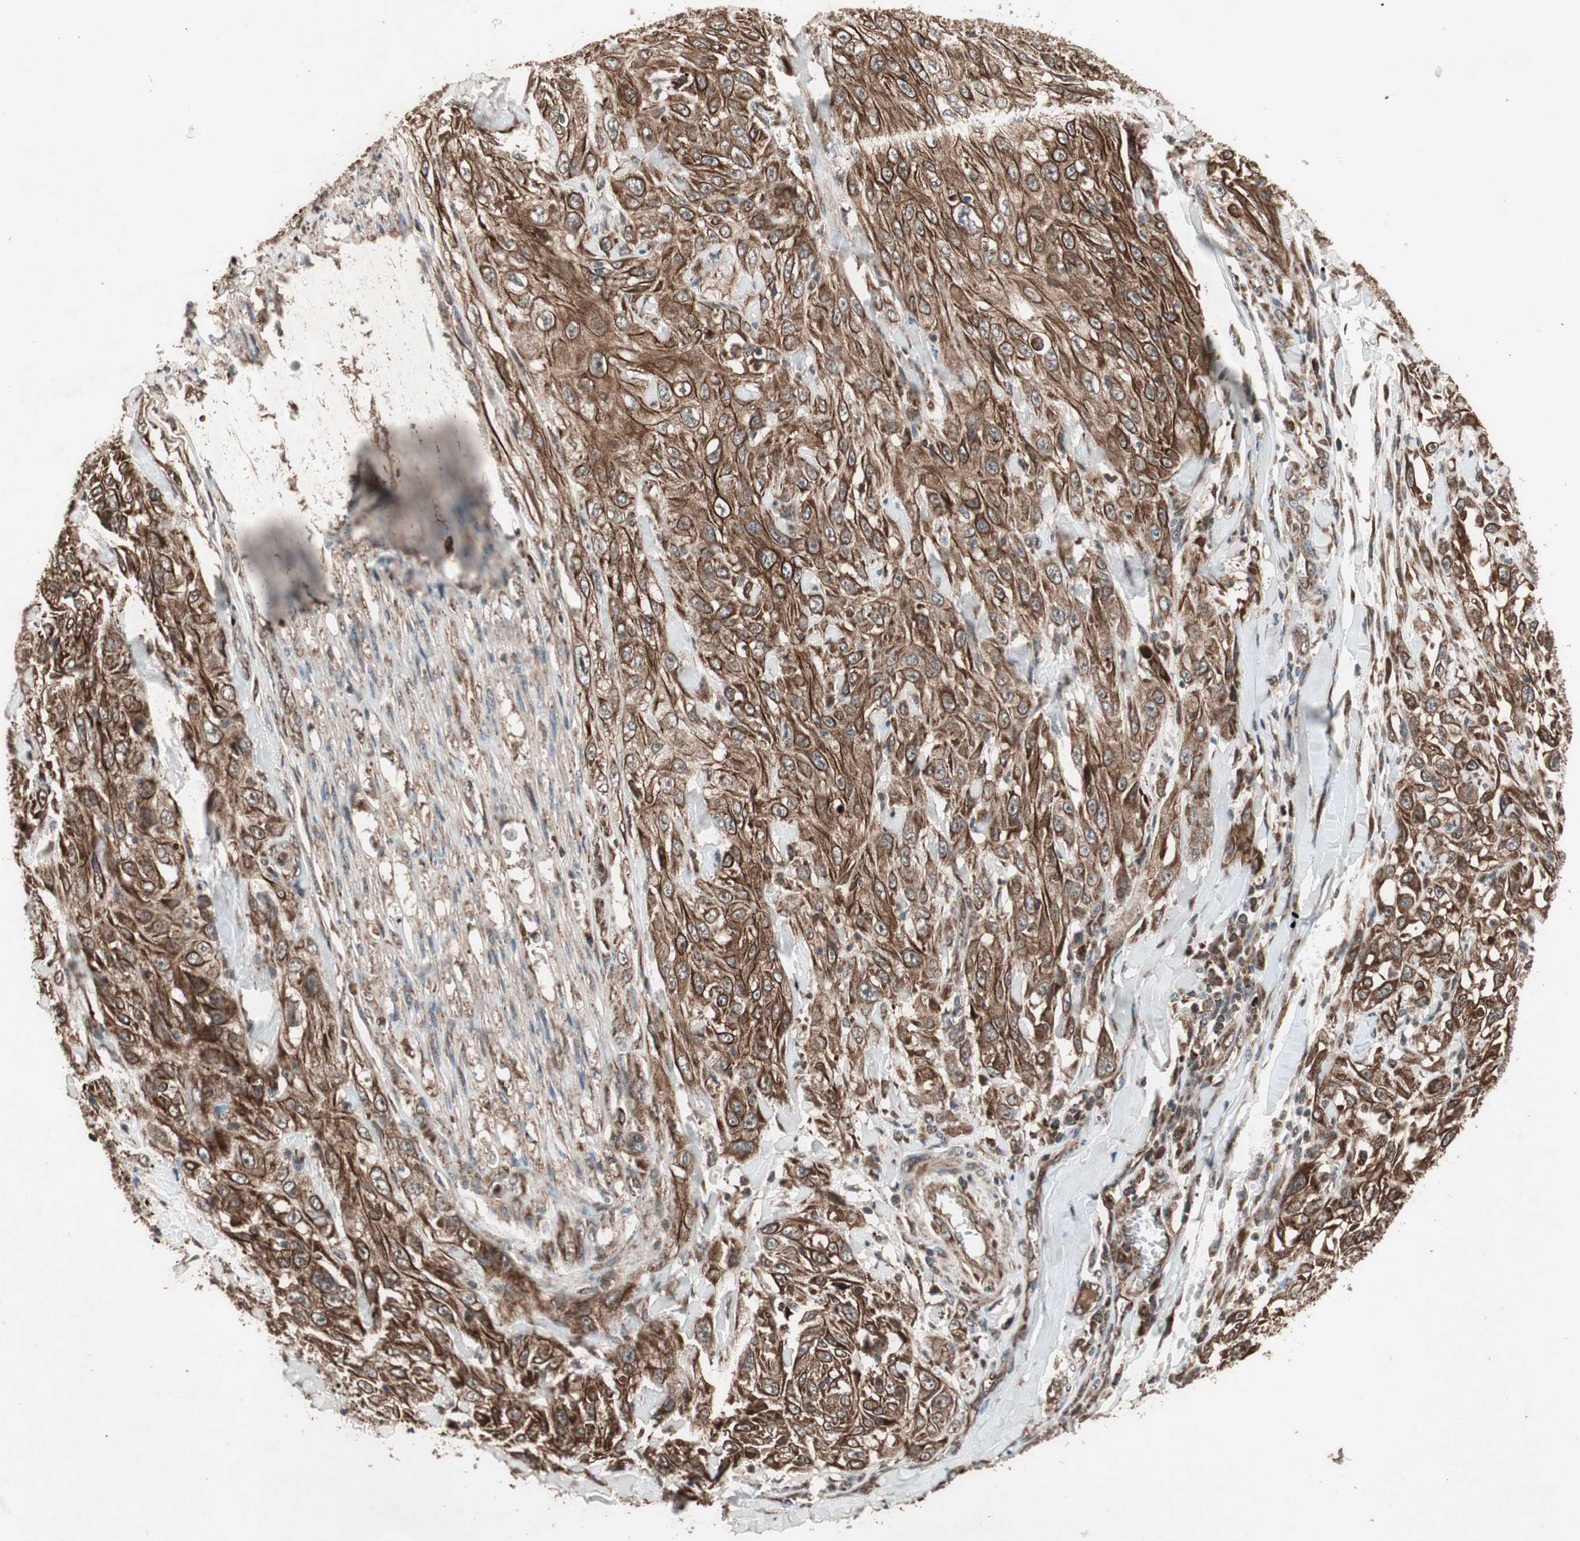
{"staining": {"intensity": "strong", "quantity": ">75%", "location": "cytoplasmic/membranous"}, "tissue": "skin cancer", "cell_type": "Tumor cells", "image_type": "cancer", "snomed": [{"axis": "morphology", "description": "Squamous cell carcinoma, NOS"}, {"axis": "morphology", "description": "Squamous cell carcinoma, metastatic, NOS"}, {"axis": "topography", "description": "Skin"}, {"axis": "topography", "description": "Lymph node"}], "caption": "Immunohistochemistry (IHC) histopathology image of neoplastic tissue: skin cancer stained using IHC shows high levels of strong protein expression localized specifically in the cytoplasmic/membranous of tumor cells, appearing as a cytoplasmic/membranous brown color.", "gene": "RAB1A", "patient": {"sex": "male", "age": 75}}